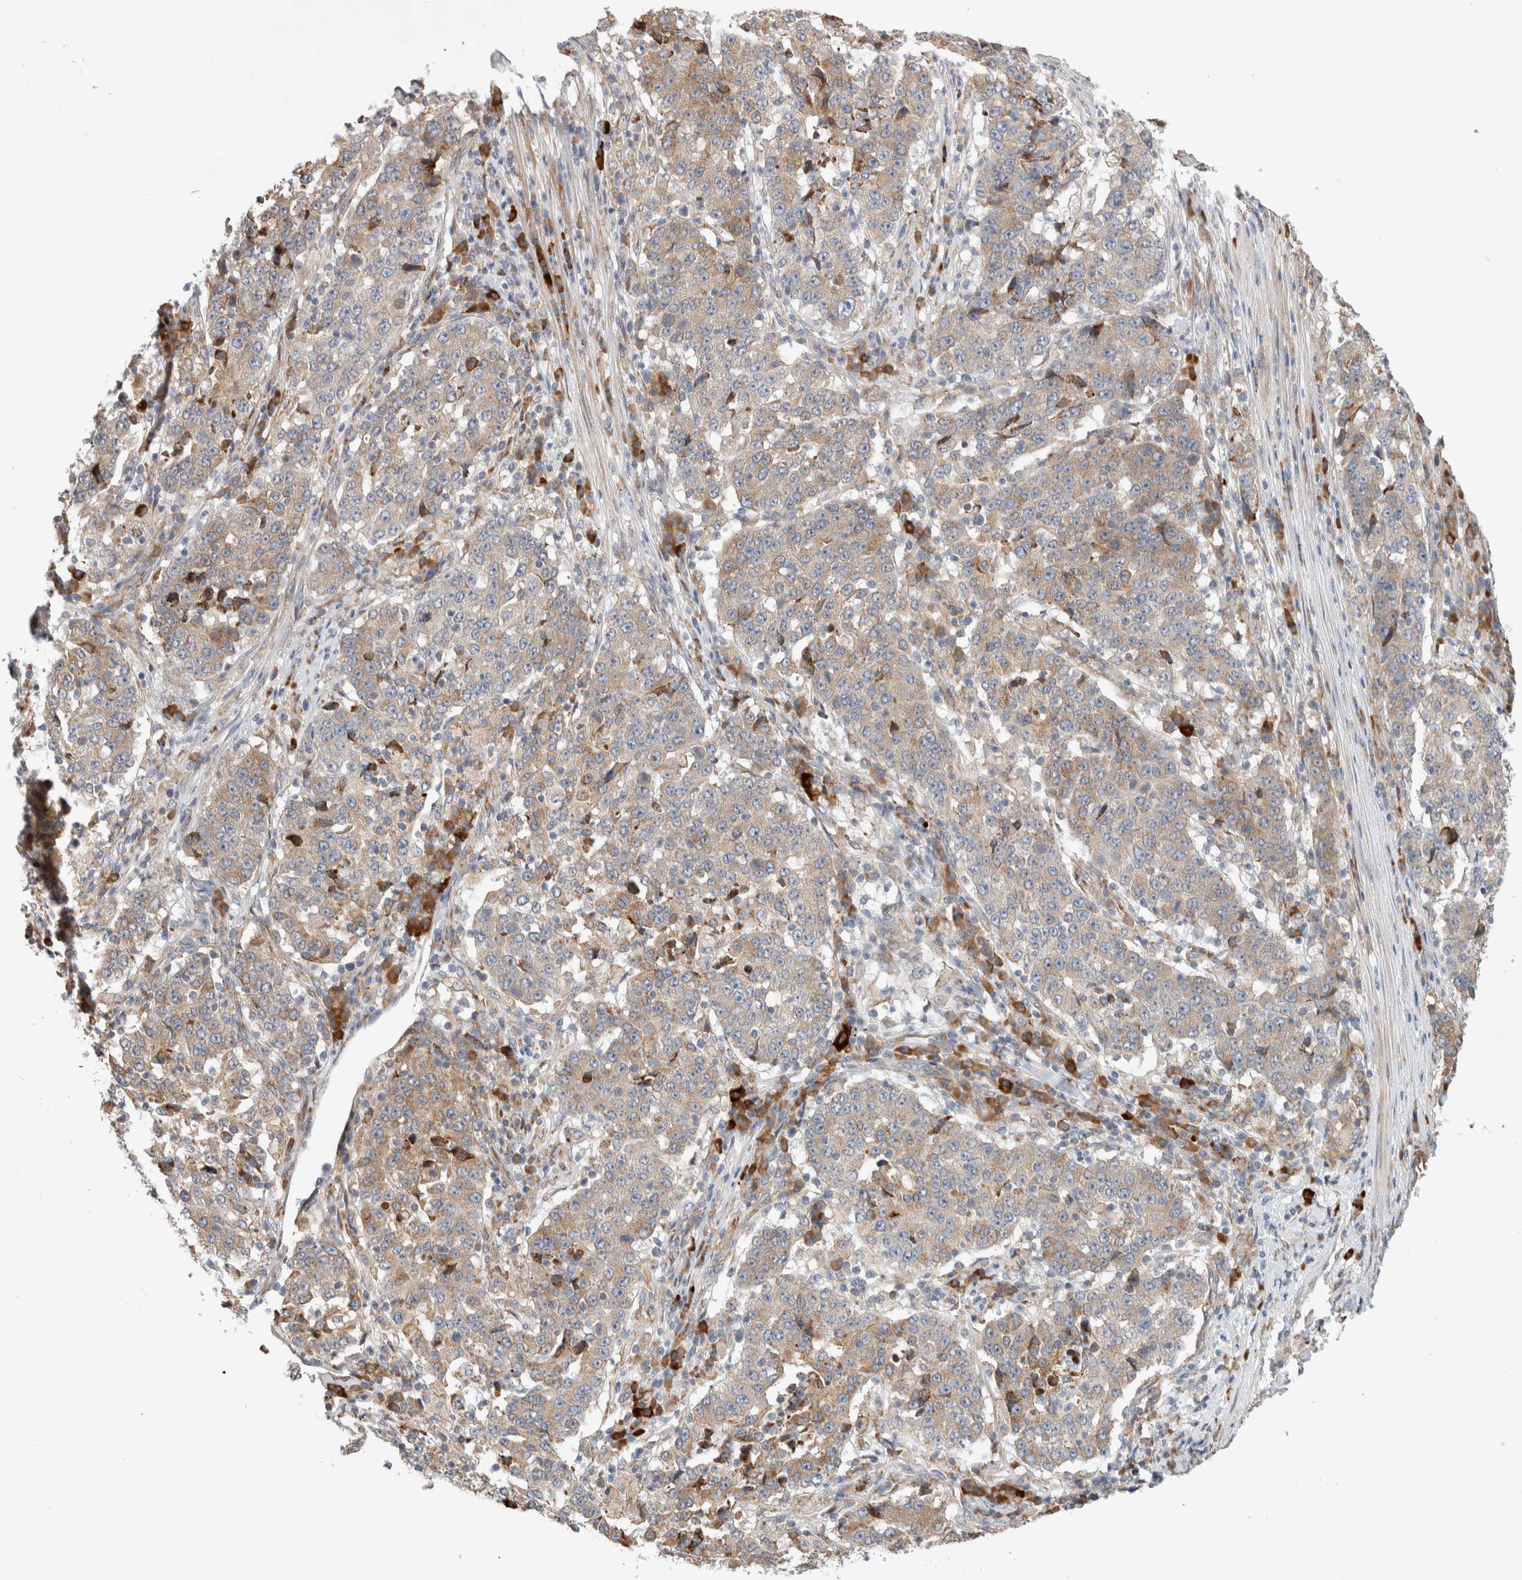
{"staining": {"intensity": "weak", "quantity": ">75%", "location": "cytoplasmic/membranous"}, "tissue": "stomach cancer", "cell_type": "Tumor cells", "image_type": "cancer", "snomed": [{"axis": "morphology", "description": "Adenocarcinoma, NOS"}, {"axis": "topography", "description": "Stomach"}], "caption": "Protein staining exhibits weak cytoplasmic/membranous expression in about >75% of tumor cells in stomach cancer (adenocarcinoma).", "gene": "ADCY8", "patient": {"sex": "male", "age": 59}}